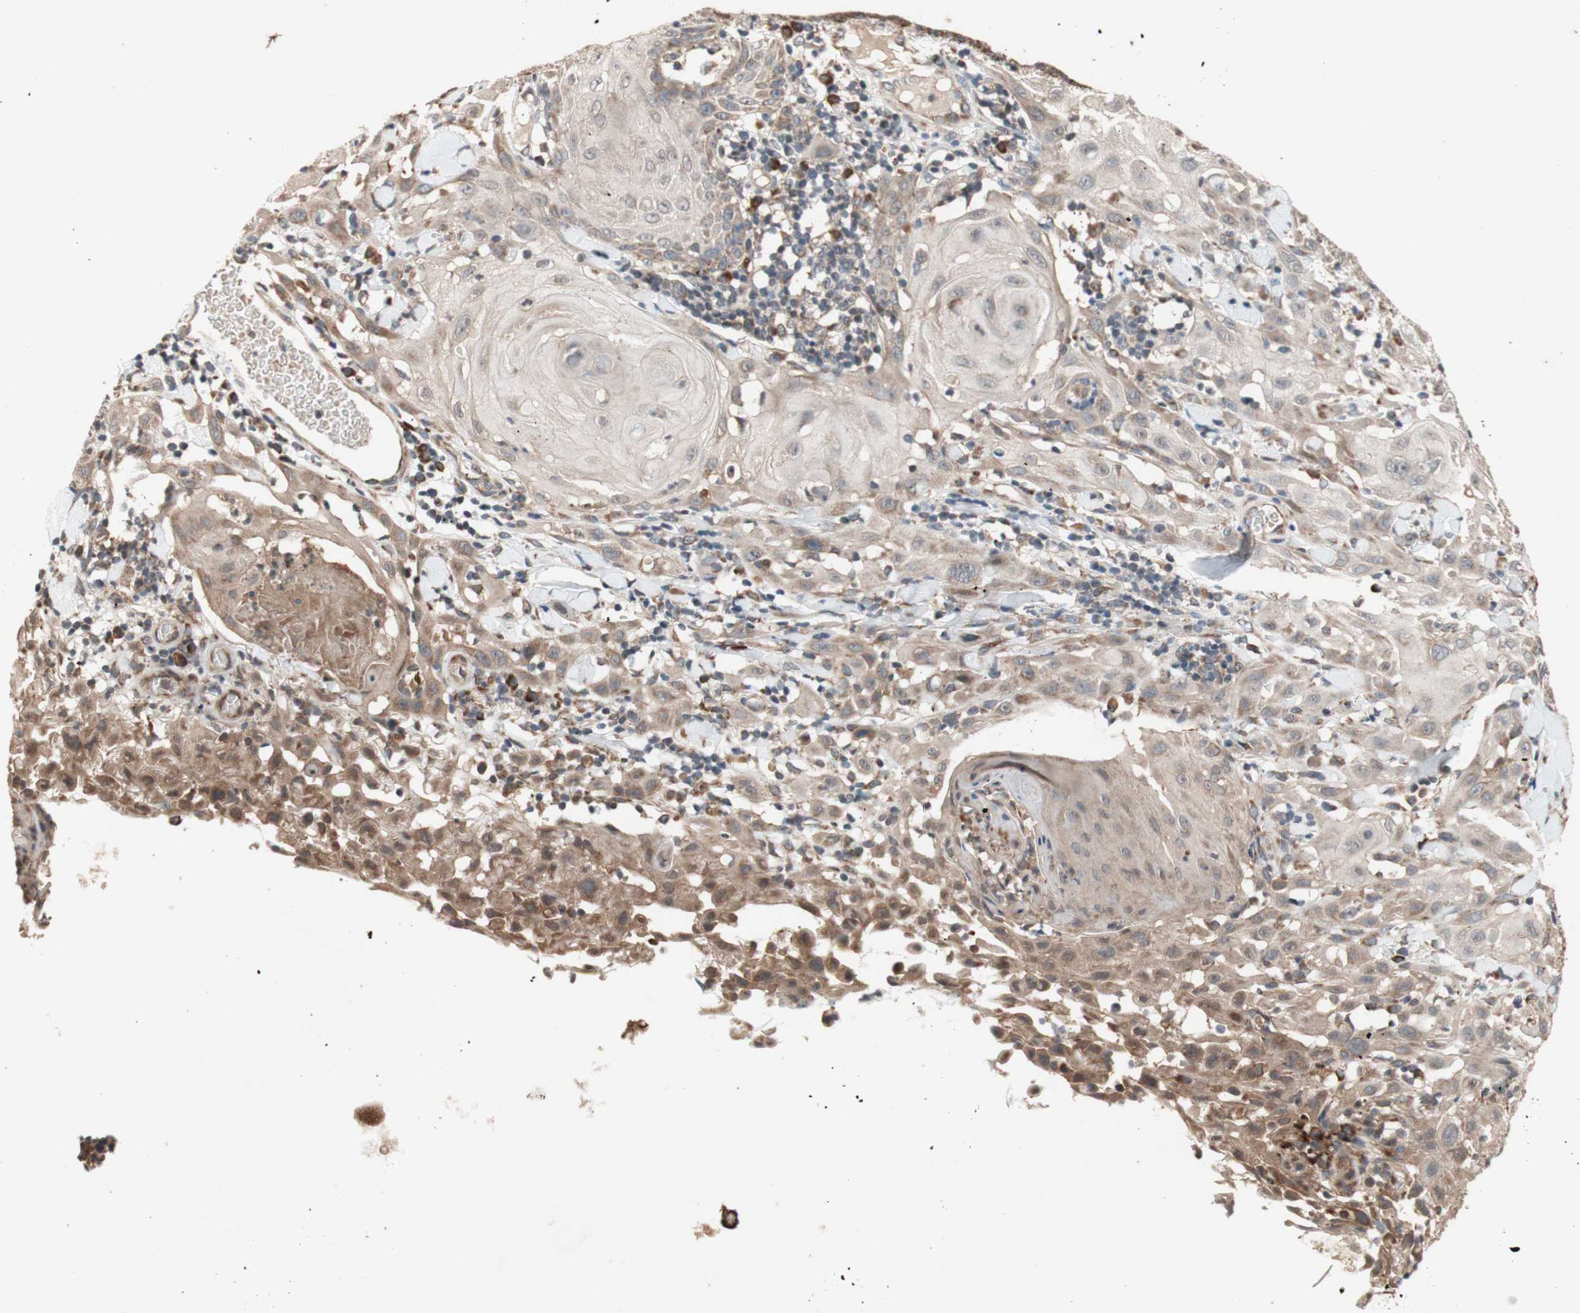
{"staining": {"intensity": "moderate", "quantity": "25%-75%", "location": "cytoplasmic/membranous"}, "tissue": "skin cancer", "cell_type": "Tumor cells", "image_type": "cancer", "snomed": [{"axis": "morphology", "description": "Squamous cell carcinoma, NOS"}, {"axis": "topography", "description": "Skin"}], "caption": "Protein expression by IHC reveals moderate cytoplasmic/membranous expression in approximately 25%-75% of tumor cells in skin squamous cell carcinoma. The staining was performed using DAB (3,3'-diaminobenzidine), with brown indicating positive protein expression. Nuclei are stained blue with hematoxylin.", "gene": "DDOST", "patient": {"sex": "male", "age": 24}}